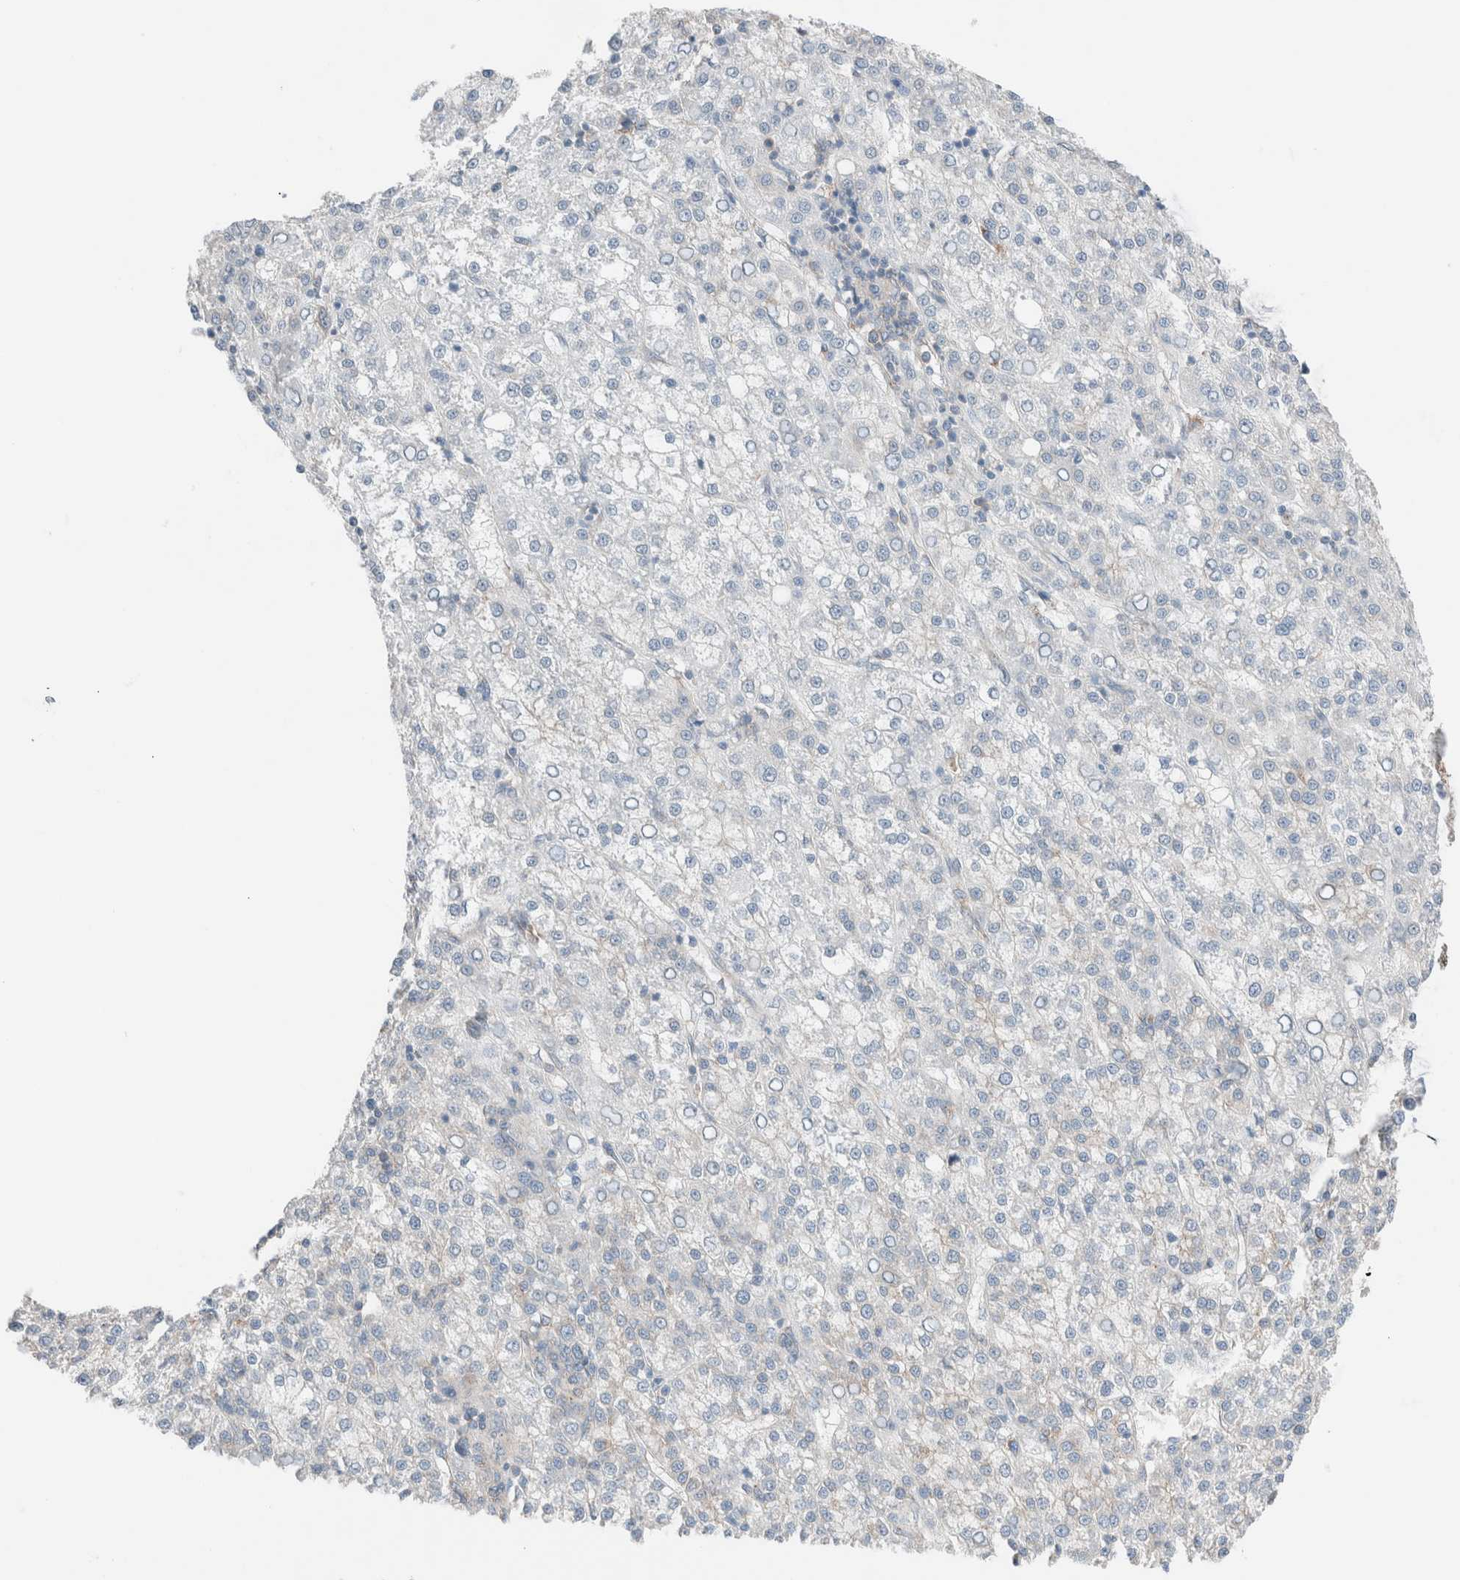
{"staining": {"intensity": "negative", "quantity": "none", "location": "none"}, "tissue": "liver cancer", "cell_type": "Tumor cells", "image_type": "cancer", "snomed": [{"axis": "morphology", "description": "Carcinoma, Hepatocellular, NOS"}, {"axis": "topography", "description": "Liver"}], "caption": "Immunohistochemistry of human liver cancer exhibits no positivity in tumor cells. Brightfield microscopy of immunohistochemistry stained with DAB (brown) and hematoxylin (blue), captured at high magnification.", "gene": "CASC3", "patient": {"sex": "female", "age": 58}}